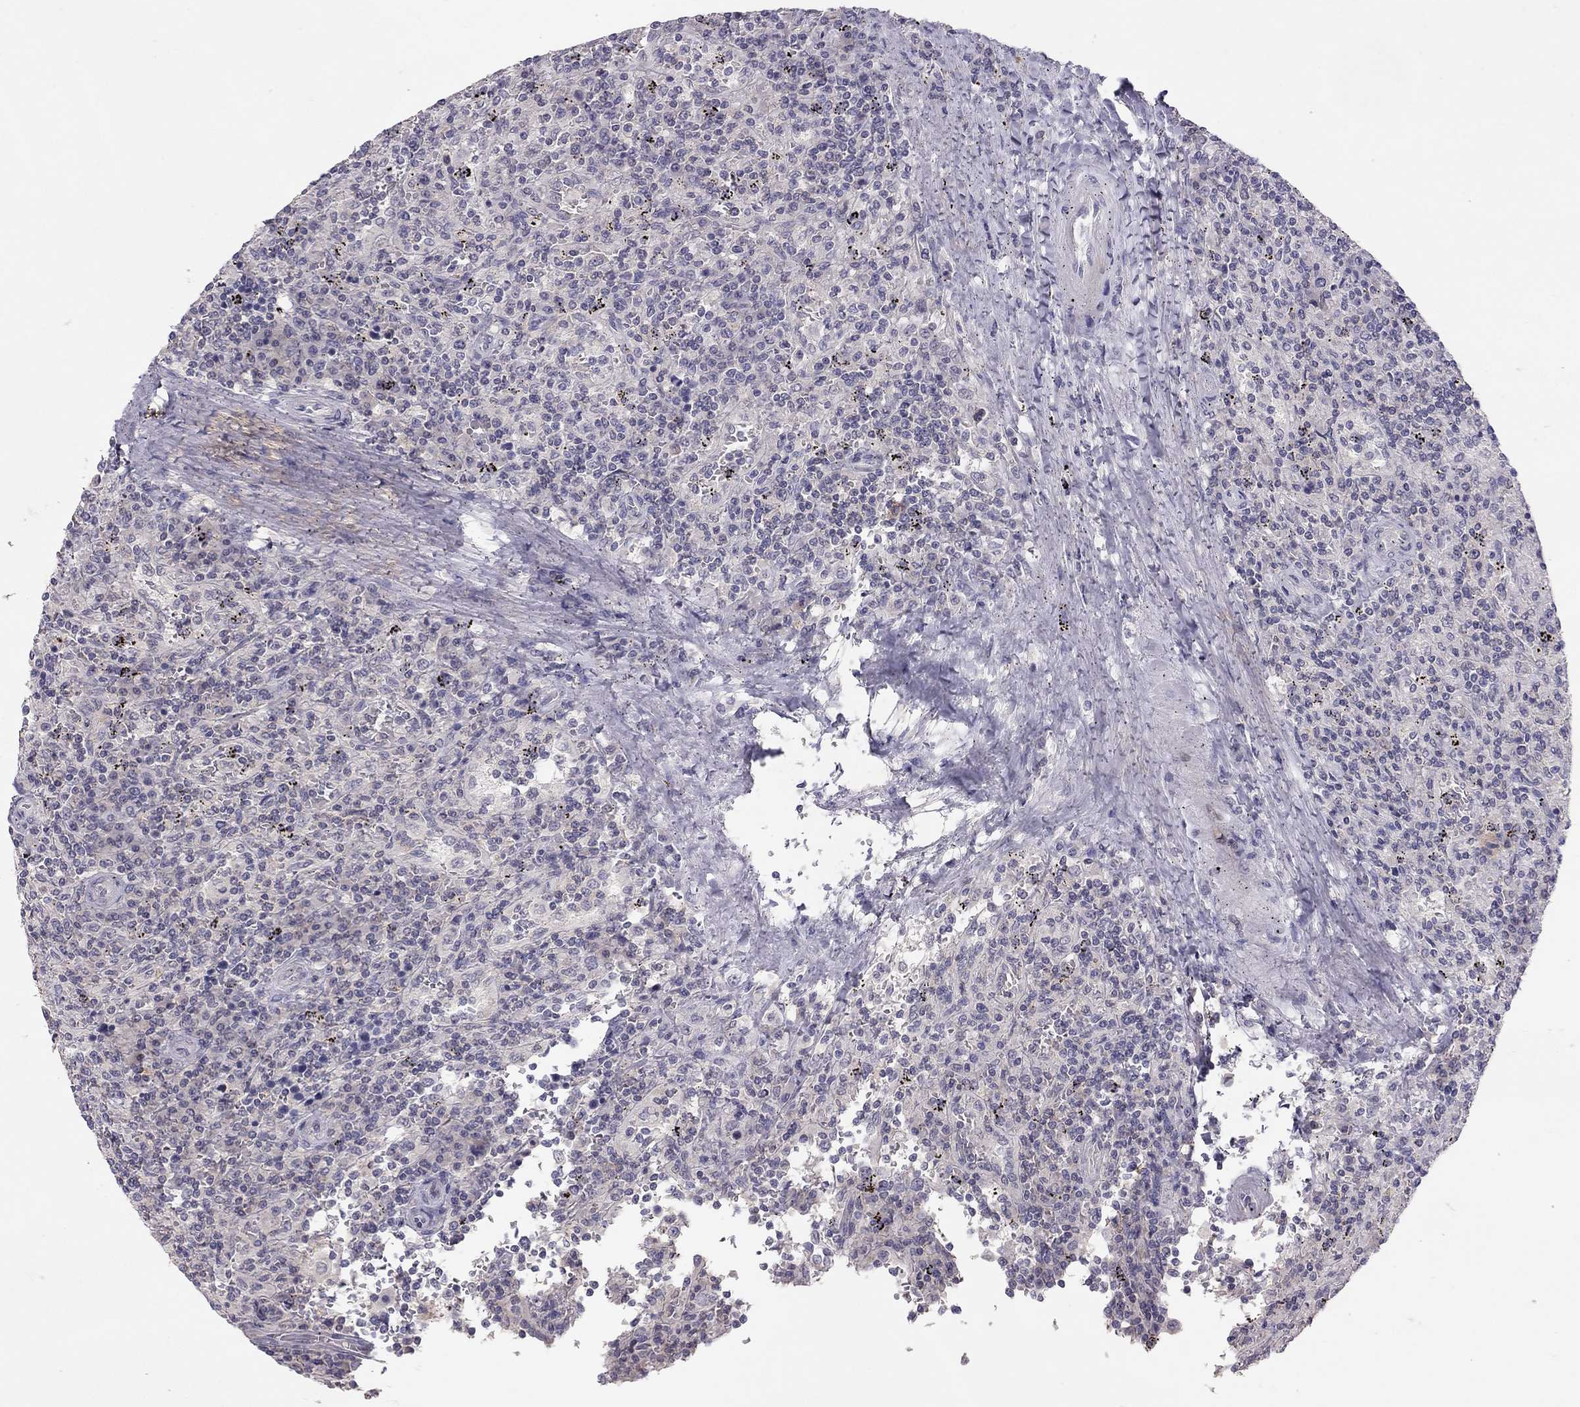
{"staining": {"intensity": "negative", "quantity": "none", "location": "none"}, "tissue": "lymphoma", "cell_type": "Tumor cells", "image_type": "cancer", "snomed": [{"axis": "morphology", "description": "Malignant lymphoma, non-Hodgkin's type, Low grade"}, {"axis": "topography", "description": "Spleen"}], "caption": "DAB immunohistochemical staining of human lymphoma displays no significant positivity in tumor cells.", "gene": "ADORA2A", "patient": {"sex": "male", "age": 62}}